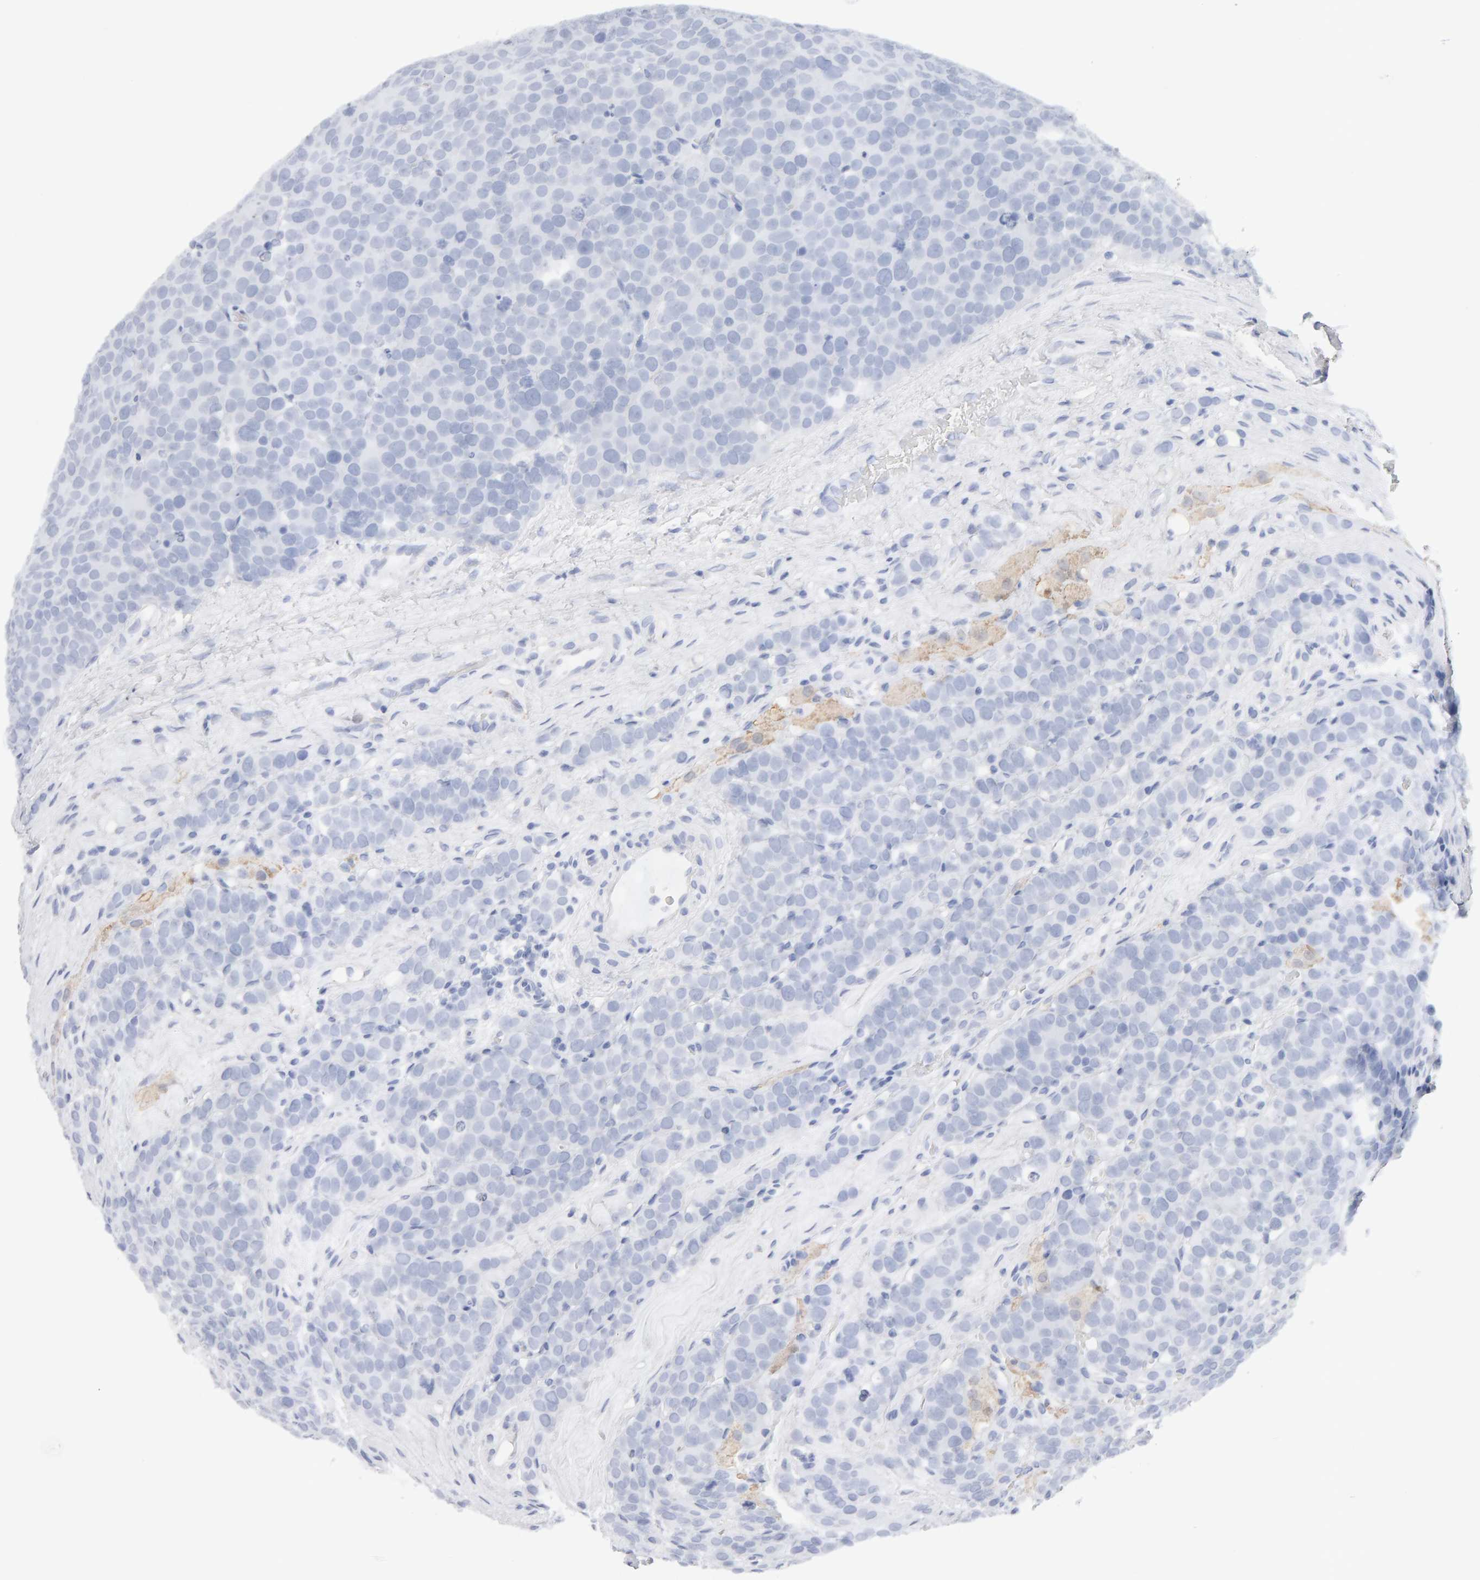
{"staining": {"intensity": "negative", "quantity": "none", "location": "none"}, "tissue": "testis cancer", "cell_type": "Tumor cells", "image_type": "cancer", "snomed": [{"axis": "morphology", "description": "Seminoma, NOS"}, {"axis": "topography", "description": "Testis"}], "caption": "The IHC histopathology image has no significant staining in tumor cells of testis cancer (seminoma) tissue. (IHC, brightfield microscopy, high magnification).", "gene": "METRNL", "patient": {"sex": "male", "age": 71}}